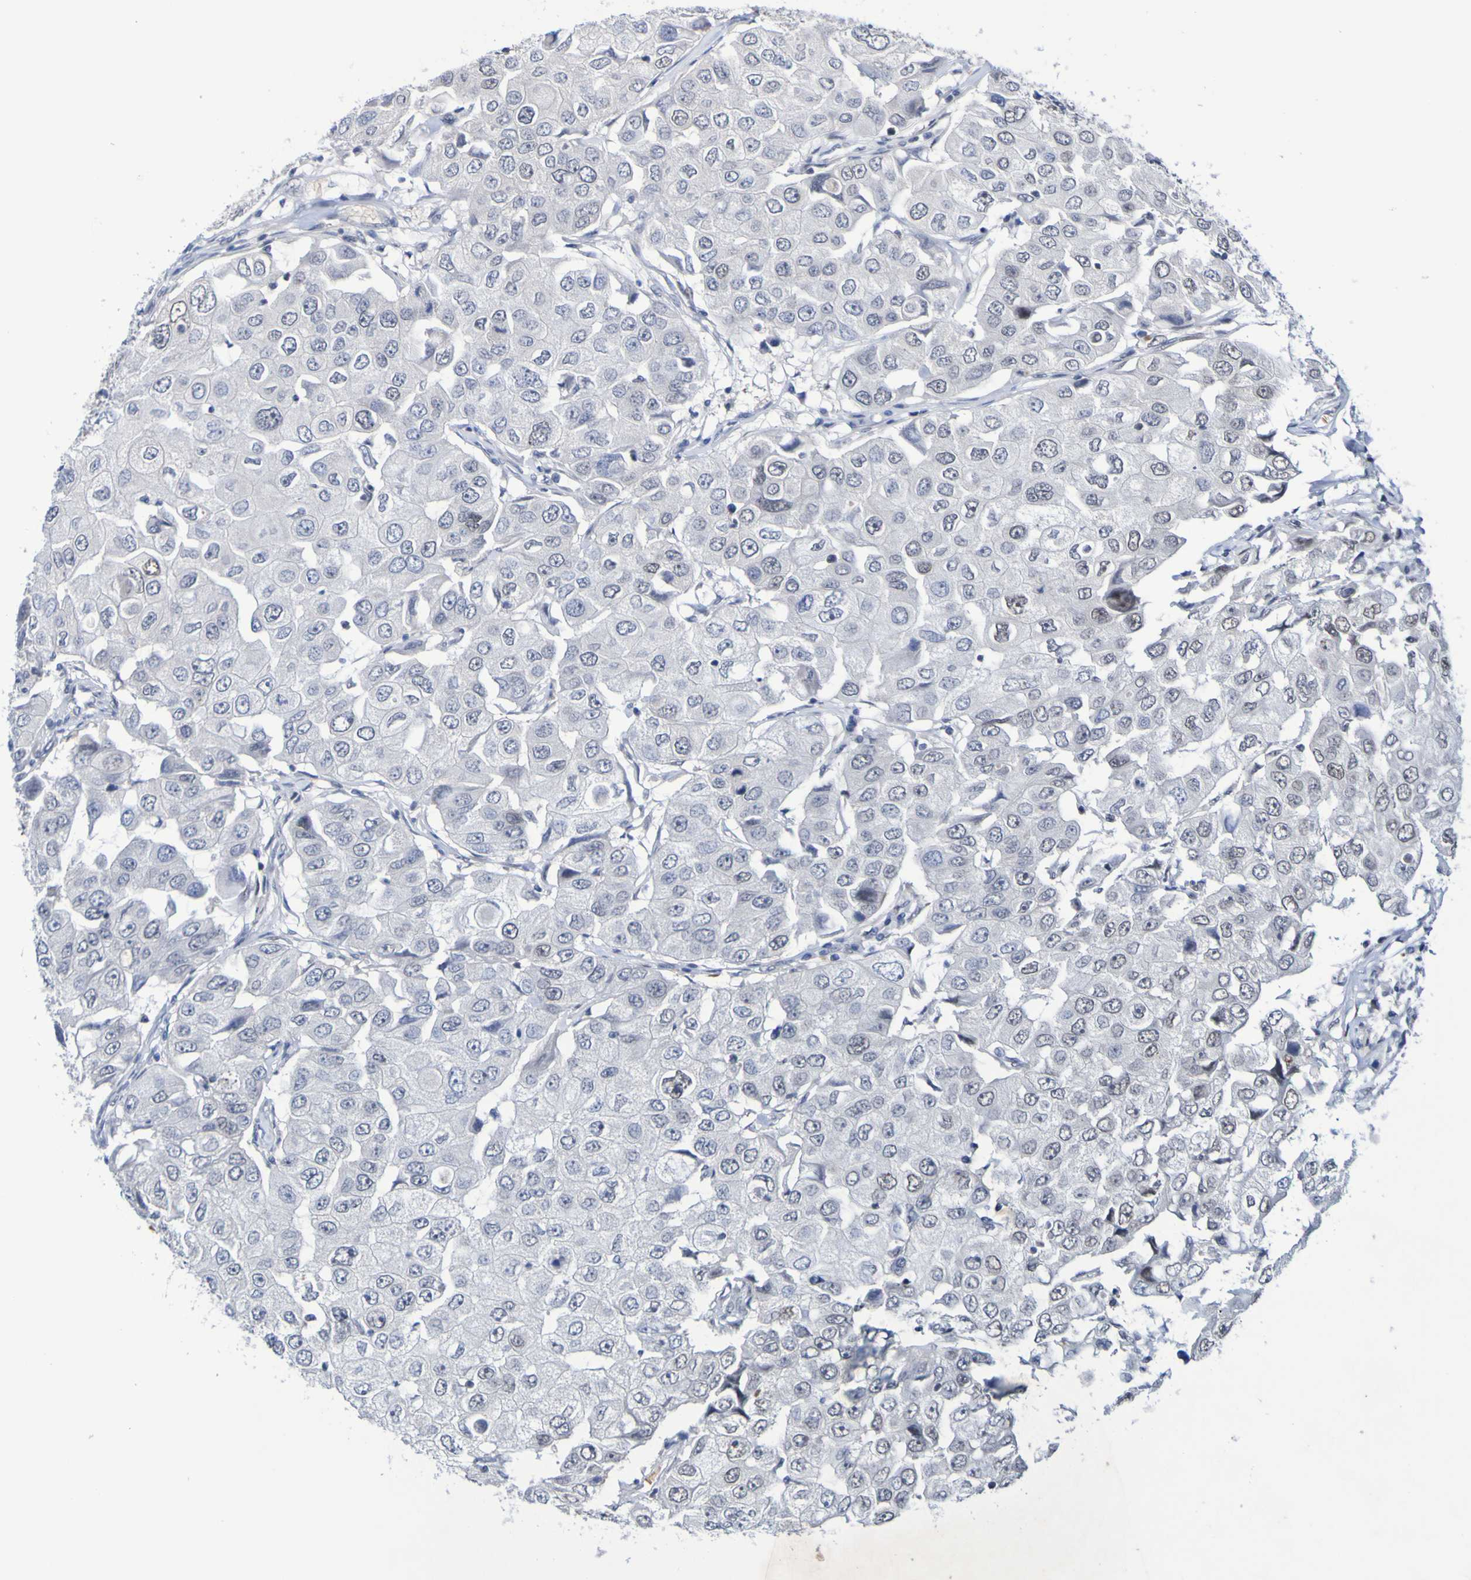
{"staining": {"intensity": "moderate", "quantity": "<25%", "location": "nuclear"}, "tissue": "breast cancer", "cell_type": "Tumor cells", "image_type": "cancer", "snomed": [{"axis": "morphology", "description": "Duct carcinoma"}, {"axis": "topography", "description": "Breast"}], "caption": "Human intraductal carcinoma (breast) stained for a protein (brown) exhibits moderate nuclear positive positivity in approximately <25% of tumor cells.", "gene": "PCGF1", "patient": {"sex": "female", "age": 27}}